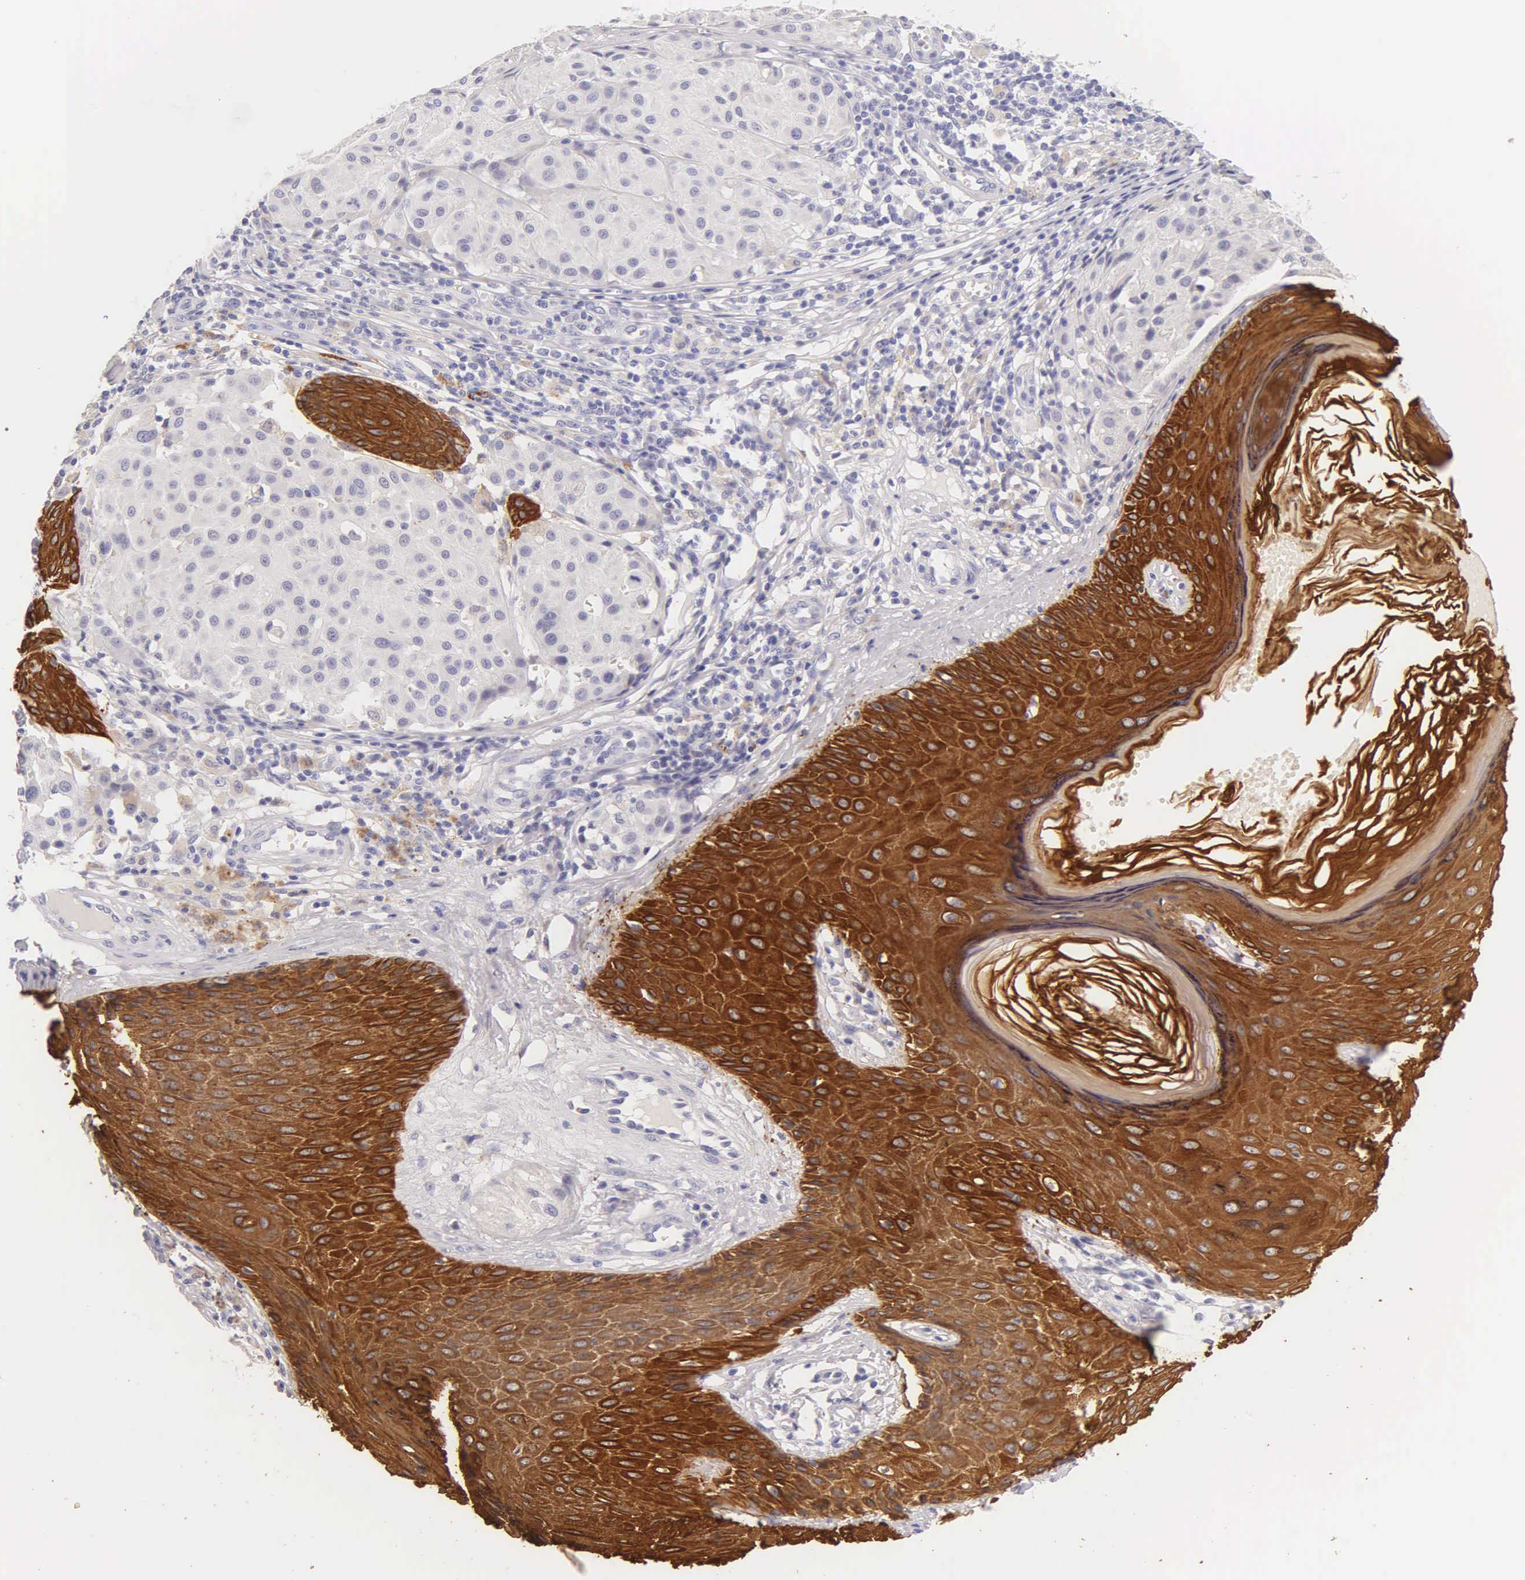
{"staining": {"intensity": "negative", "quantity": "none", "location": "none"}, "tissue": "melanoma", "cell_type": "Tumor cells", "image_type": "cancer", "snomed": [{"axis": "morphology", "description": "Malignant melanoma, NOS"}, {"axis": "topography", "description": "Skin"}], "caption": "Histopathology image shows no significant protein staining in tumor cells of malignant melanoma.", "gene": "KRT17", "patient": {"sex": "male", "age": 36}}